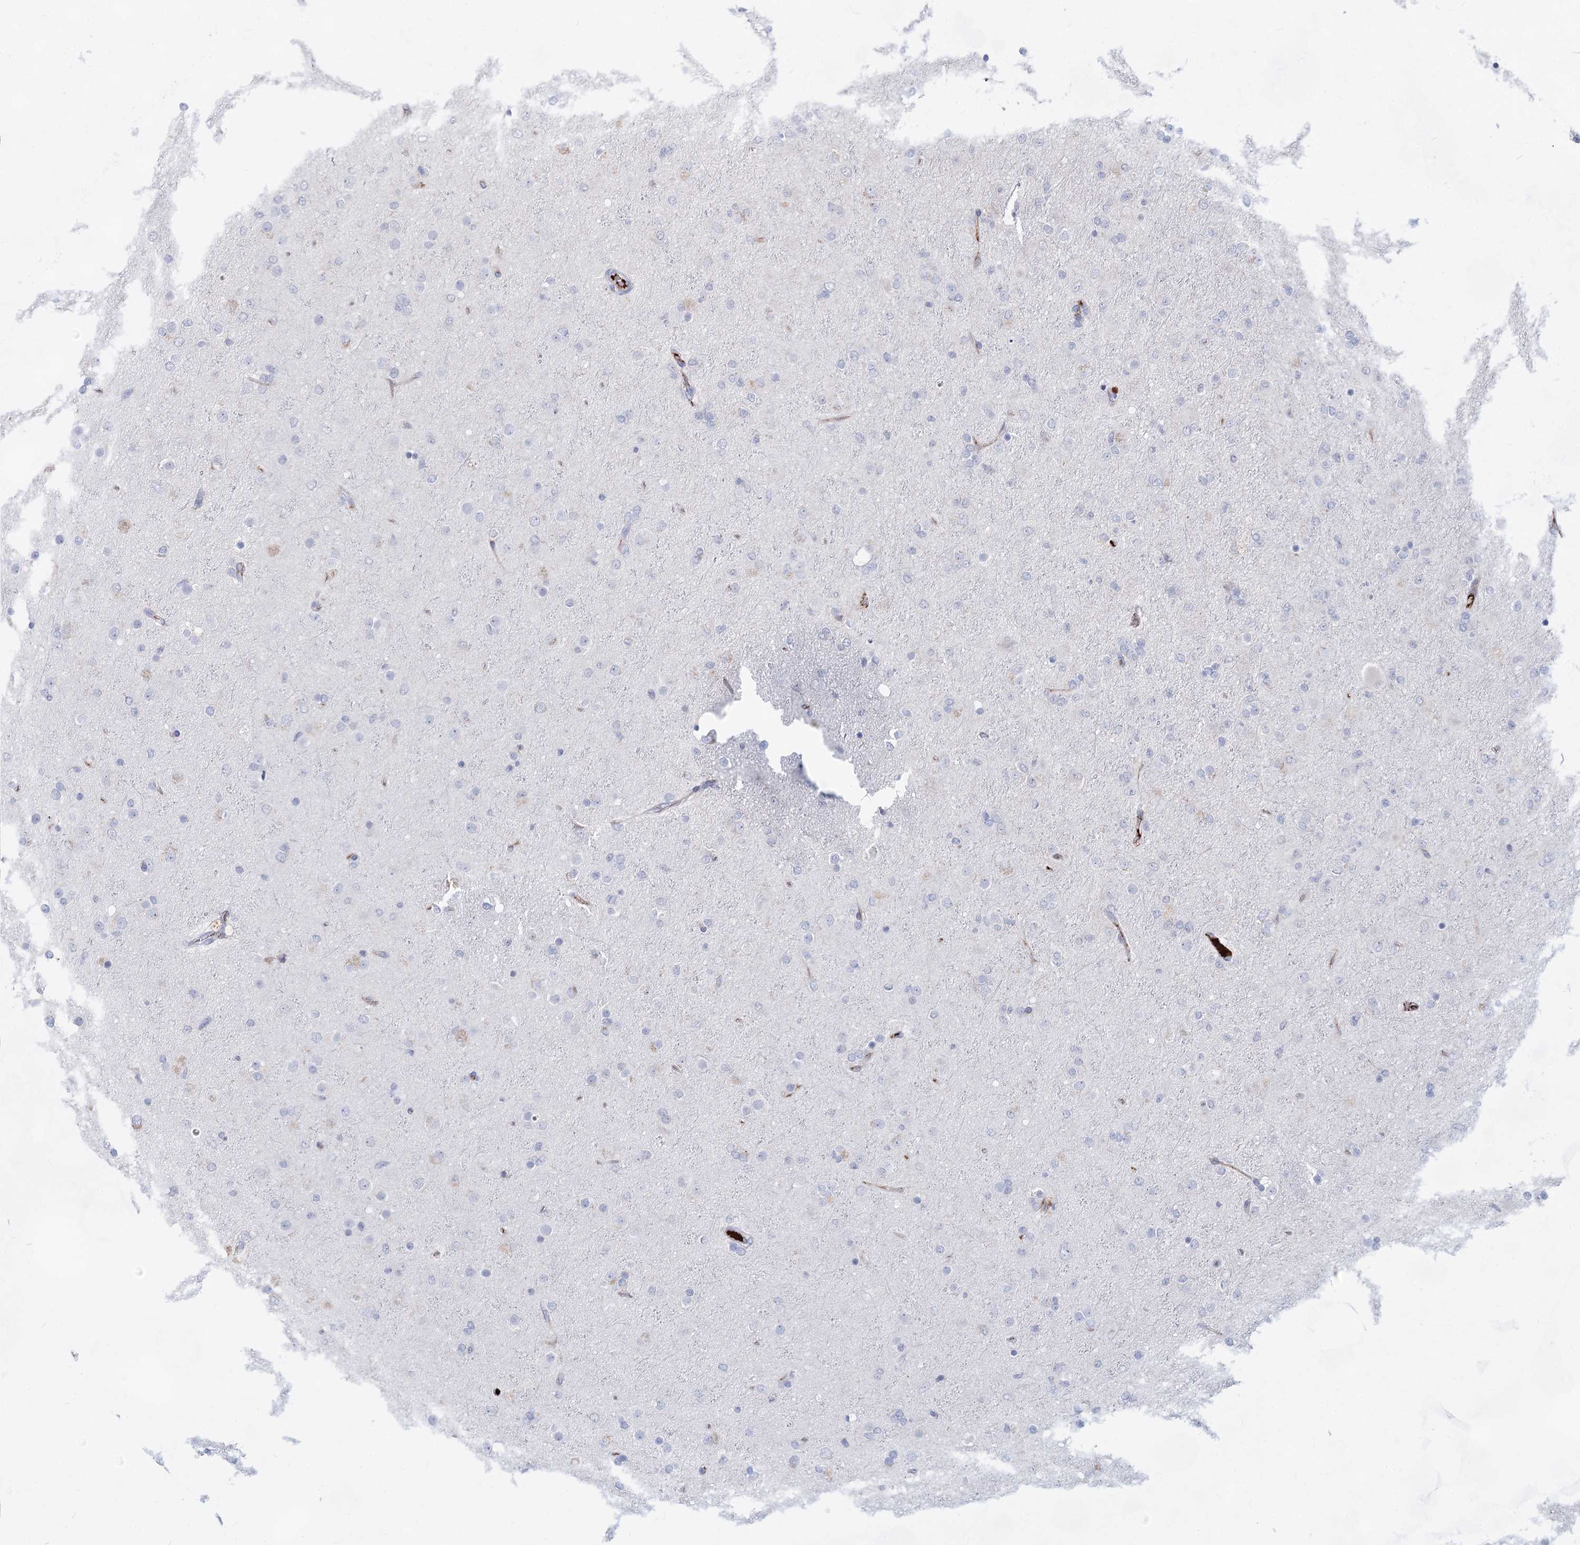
{"staining": {"intensity": "negative", "quantity": "none", "location": "none"}, "tissue": "glioma", "cell_type": "Tumor cells", "image_type": "cancer", "snomed": [{"axis": "morphology", "description": "Glioma, malignant, Low grade"}, {"axis": "topography", "description": "Brain"}], "caption": "Tumor cells show no significant positivity in glioma.", "gene": "TASOR2", "patient": {"sex": "male", "age": 65}}